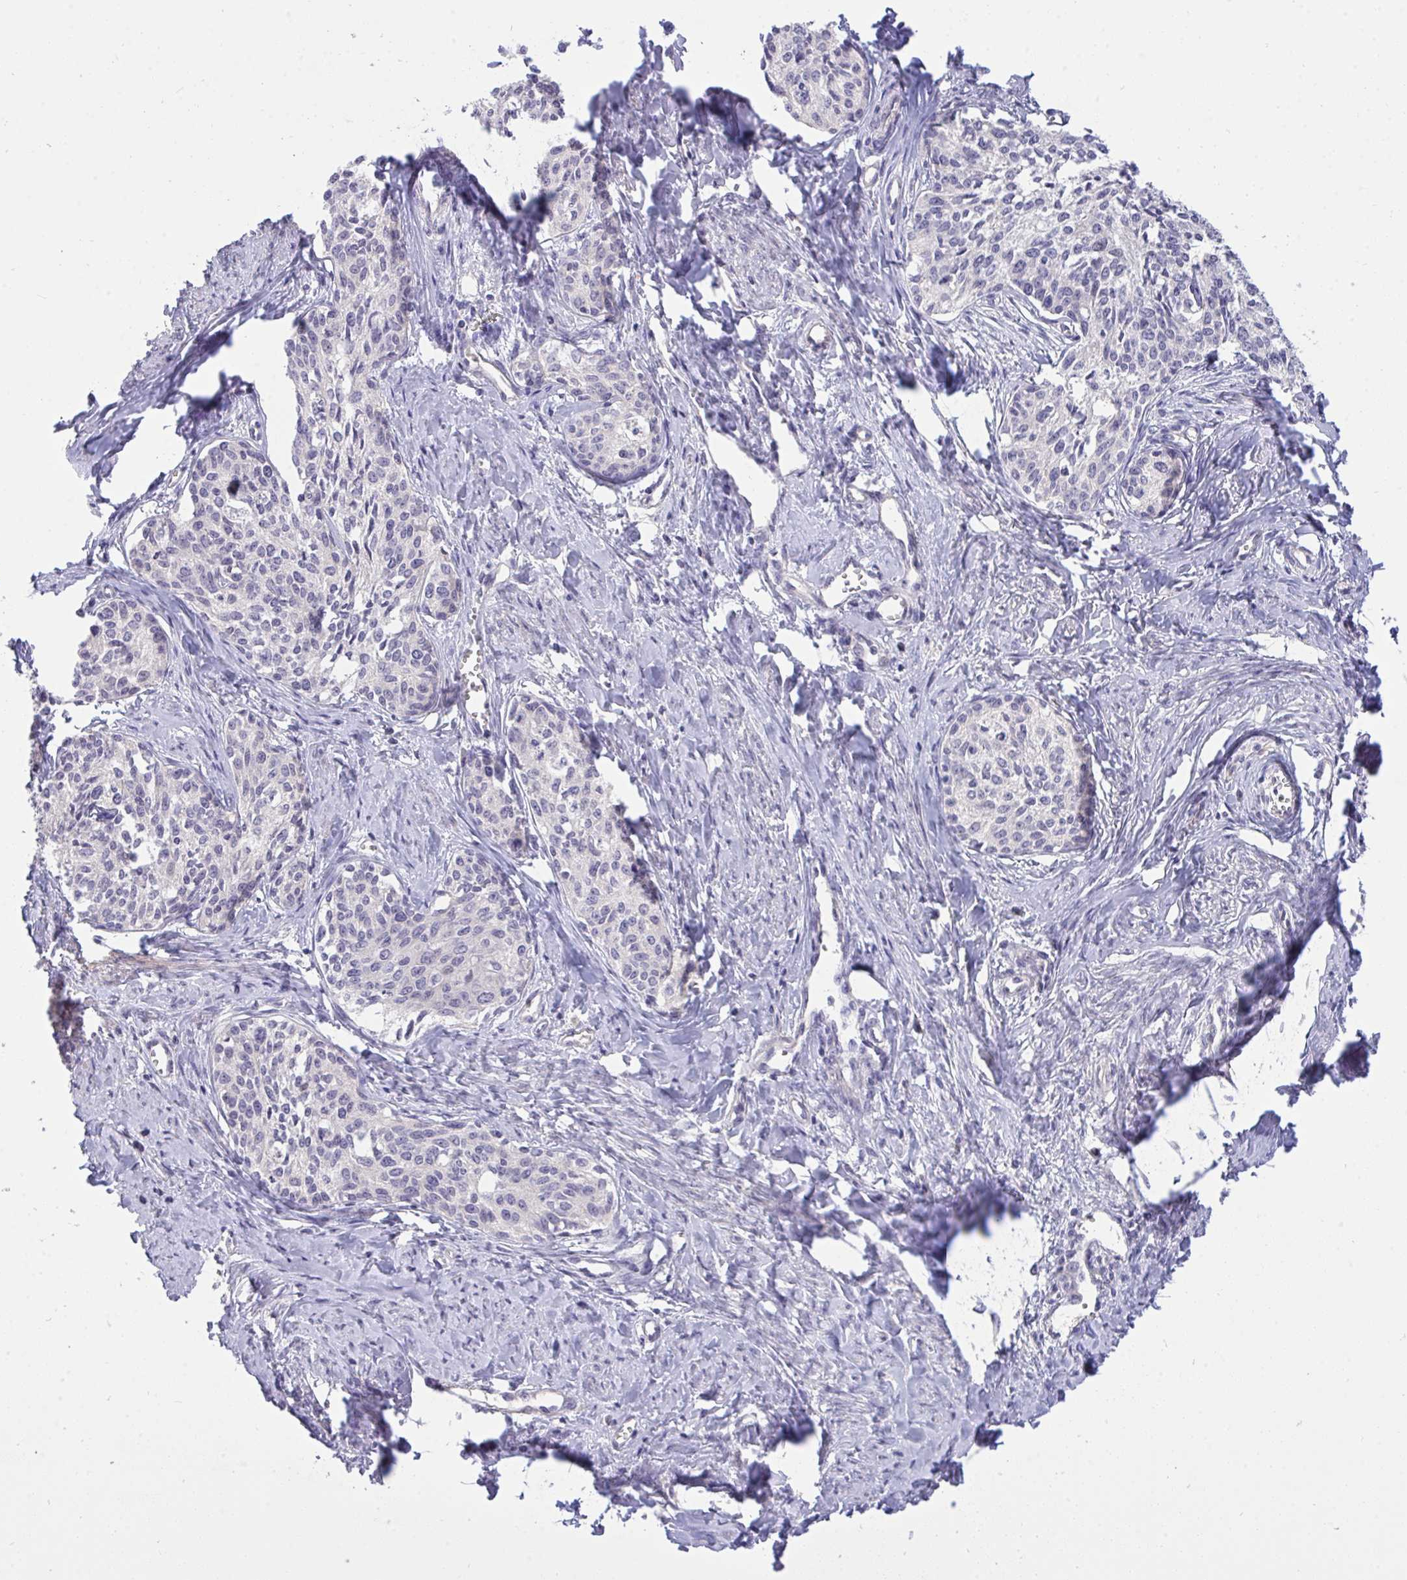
{"staining": {"intensity": "negative", "quantity": "none", "location": "none"}, "tissue": "cervical cancer", "cell_type": "Tumor cells", "image_type": "cancer", "snomed": [{"axis": "morphology", "description": "Squamous cell carcinoma, NOS"}, {"axis": "morphology", "description": "Adenocarcinoma, NOS"}, {"axis": "topography", "description": "Cervix"}], "caption": "DAB (3,3'-diaminobenzidine) immunohistochemical staining of human cervical cancer (adenocarcinoma) exhibits no significant expression in tumor cells. (DAB (3,3'-diaminobenzidine) immunohistochemistry visualized using brightfield microscopy, high magnification).", "gene": "C19orf54", "patient": {"sex": "female", "age": 52}}